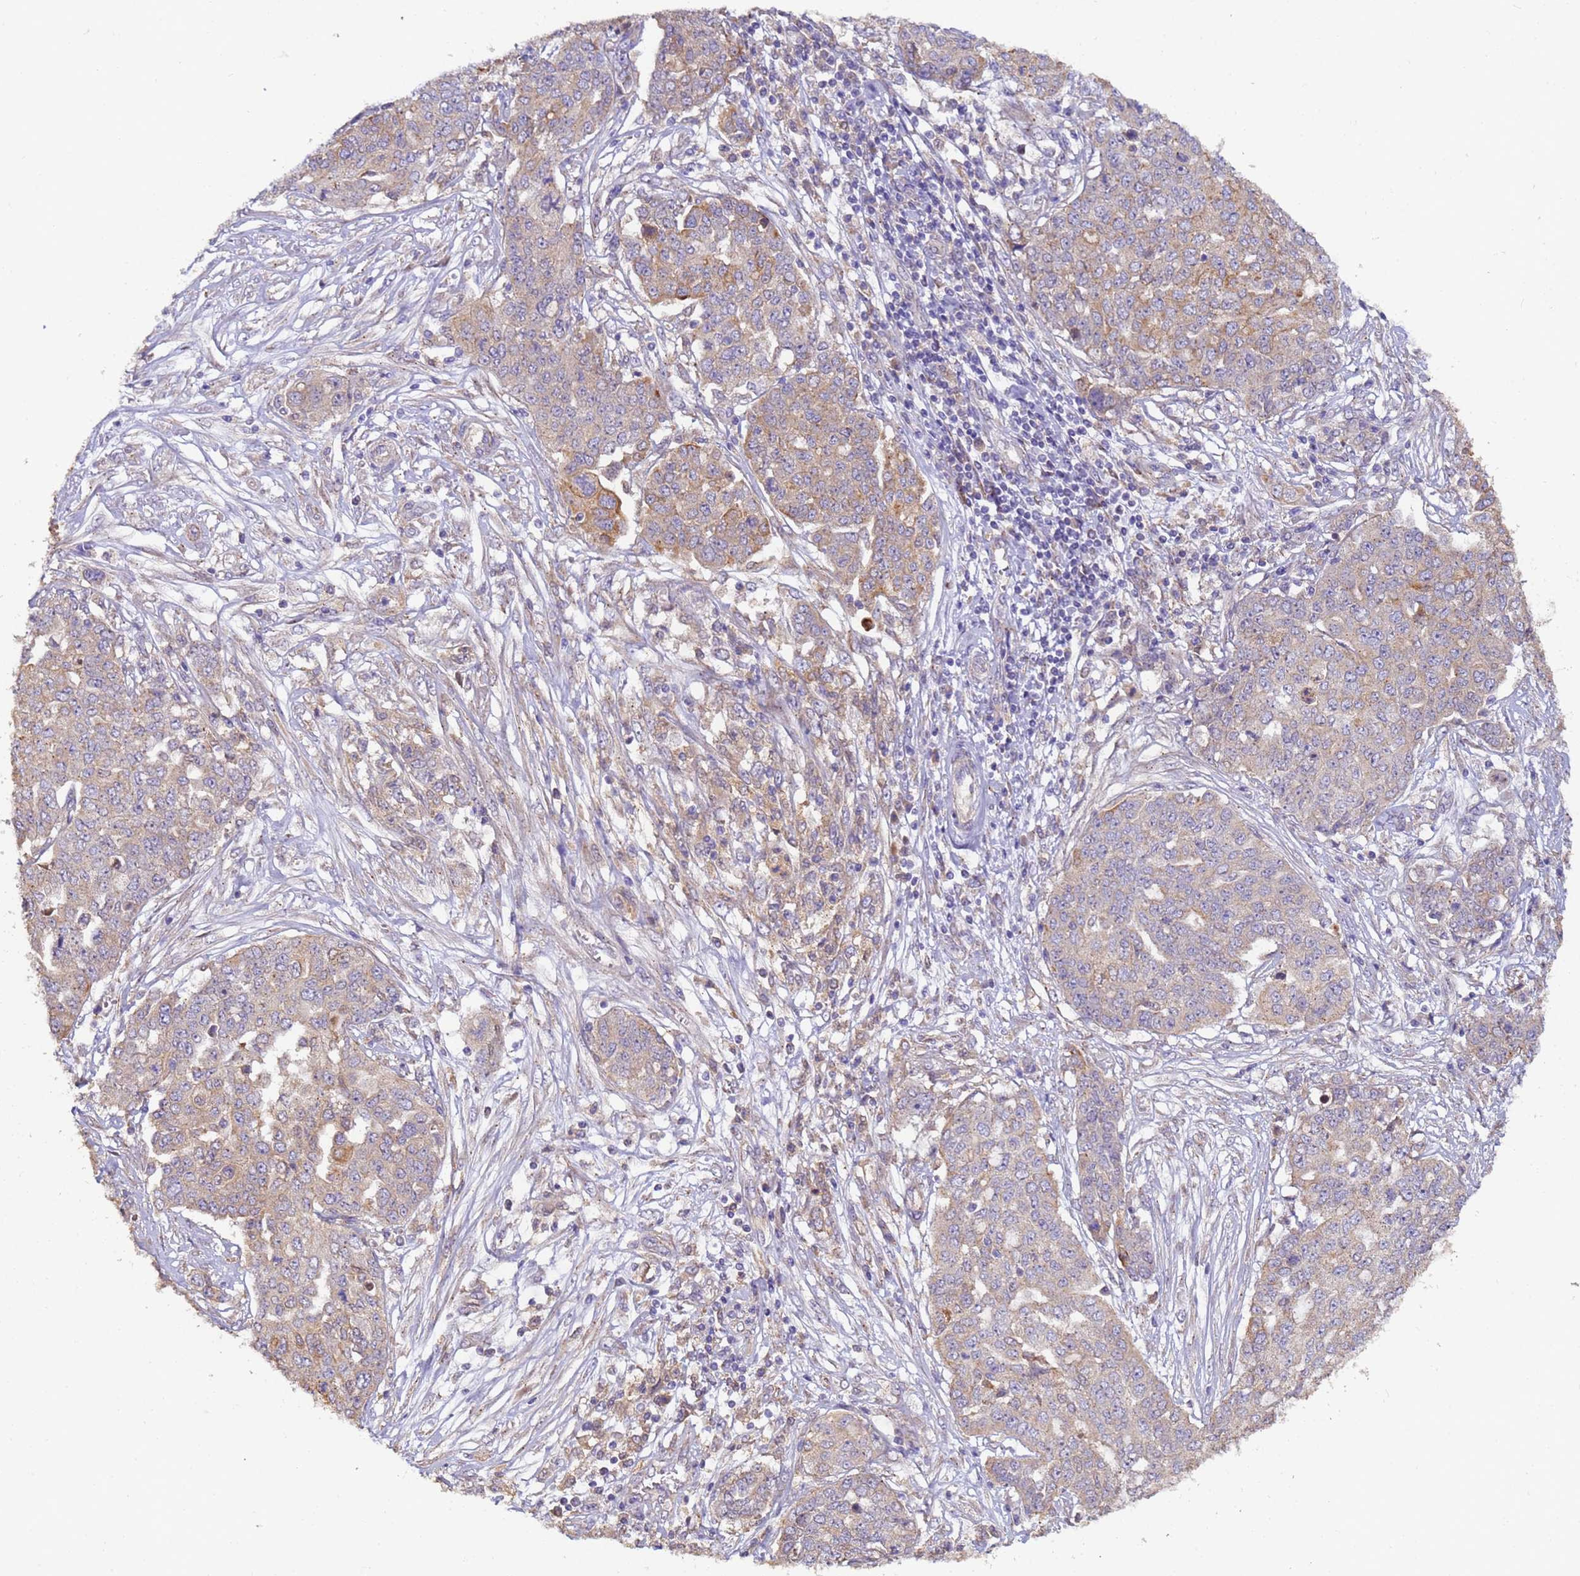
{"staining": {"intensity": "weak", "quantity": "25%-75%", "location": "cytoplasmic/membranous"}, "tissue": "ovarian cancer", "cell_type": "Tumor cells", "image_type": "cancer", "snomed": [{"axis": "morphology", "description": "Cystadenocarcinoma, serous, NOS"}, {"axis": "topography", "description": "Soft tissue"}, {"axis": "topography", "description": "Ovary"}], "caption": "A brown stain labels weak cytoplasmic/membranous staining of a protein in ovarian cancer tumor cells.", "gene": "TIGAR", "patient": {"sex": "female", "age": 57}}